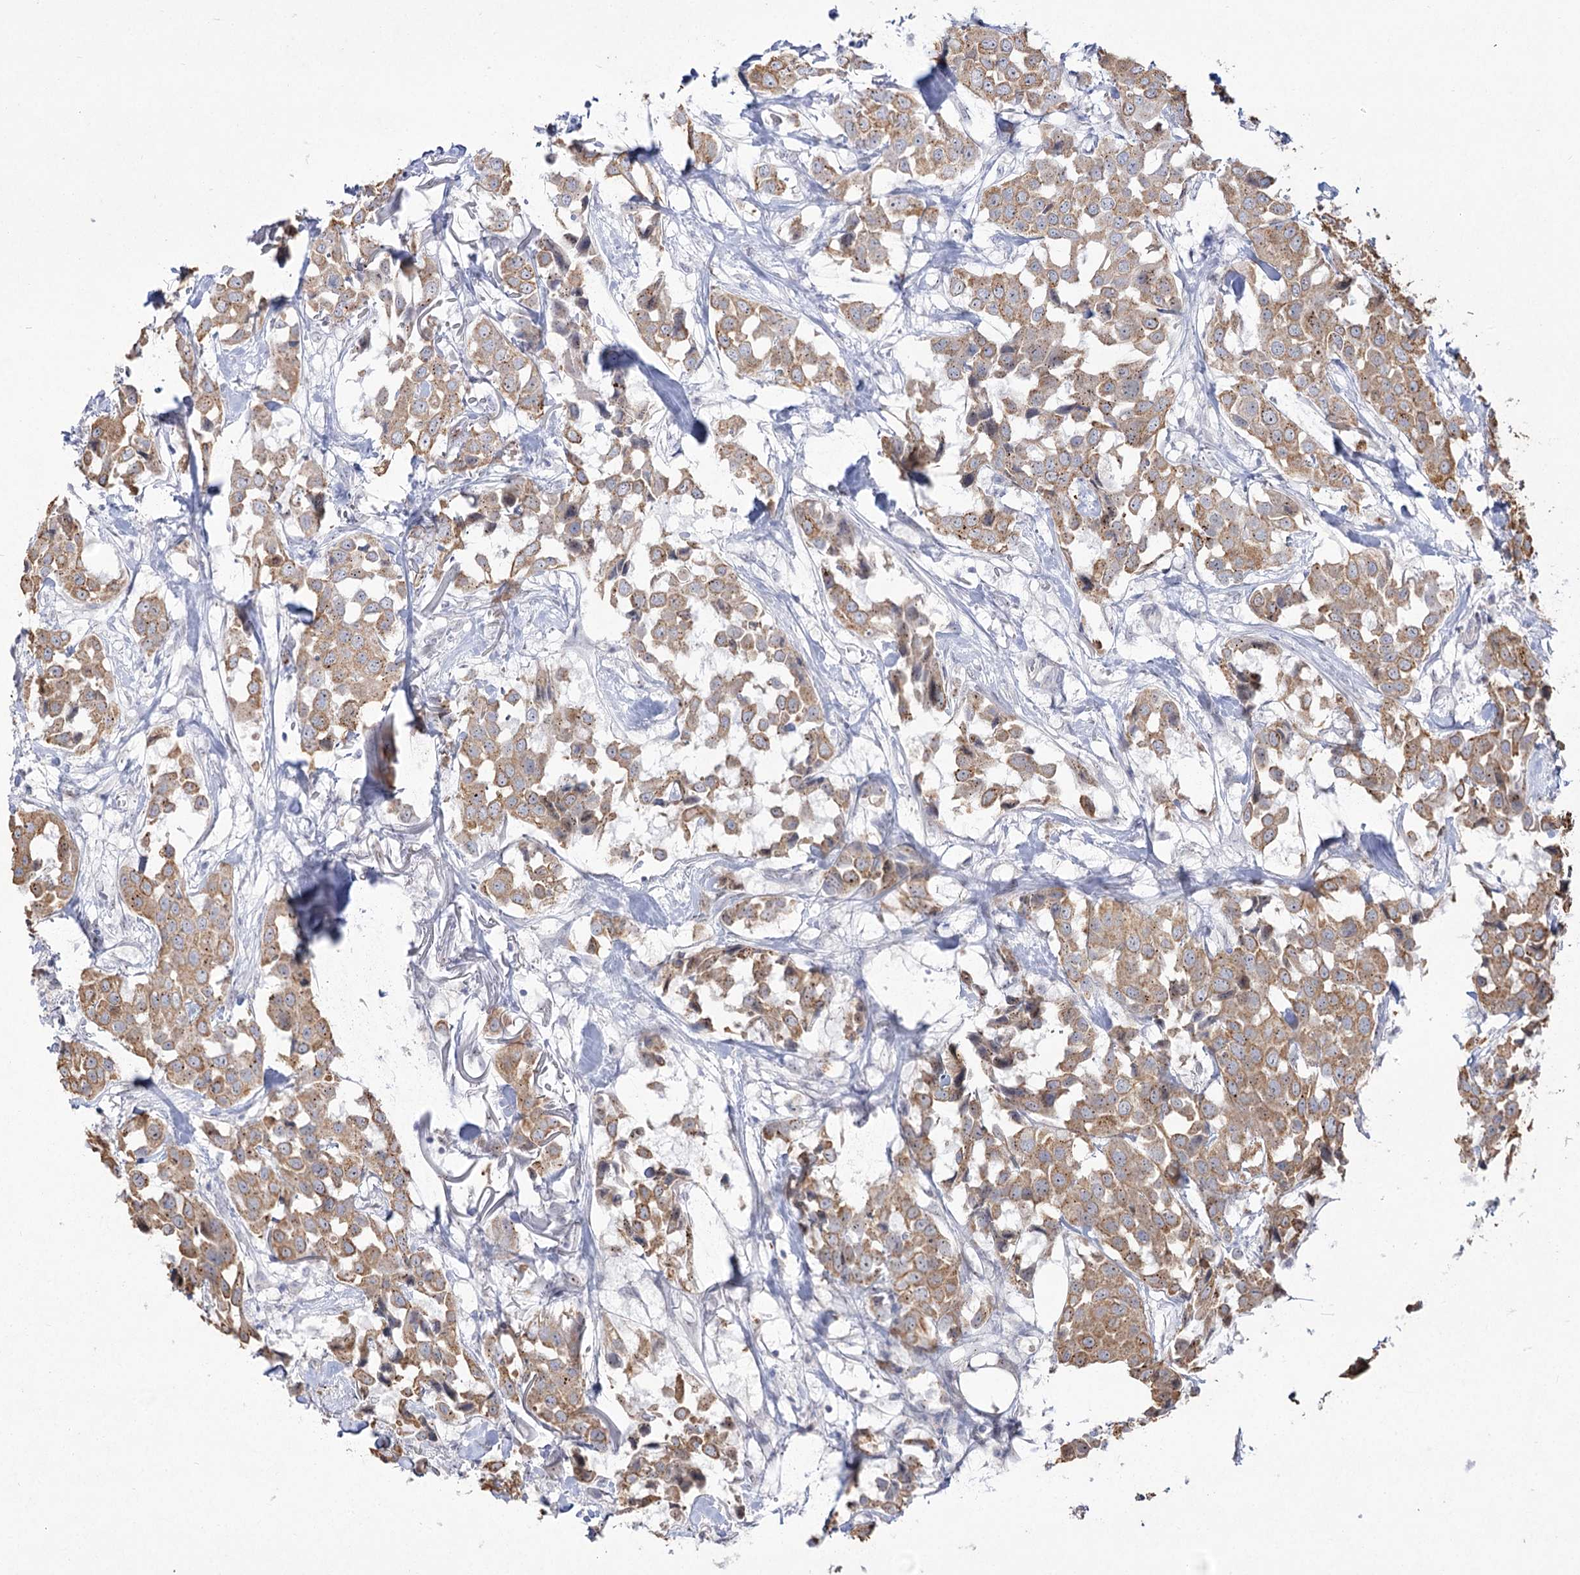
{"staining": {"intensity": "weak", "quantity": ">75%", "location": "cytoplasmic/membranous"}, "tissue": "breast cancer", "cell_type": "Tumor cells", "image_type": "cancer", "snomed": [{"axis": "morphology", "description": "Duct carcinoma"}, {"axis": "topography", "description": "Breast"}], "caption": "A brown stain highlights weak cytoplasmic/membranous expression of a protein in invasive ductal carcinoma (breast) tumor cells. The staining was performed using DAB, with brown indicating positive protein expression. Nuclei are stained blue with hematoxylin.", "gene": "DDX50", "patient": {"sex": "female", "age": 80}}